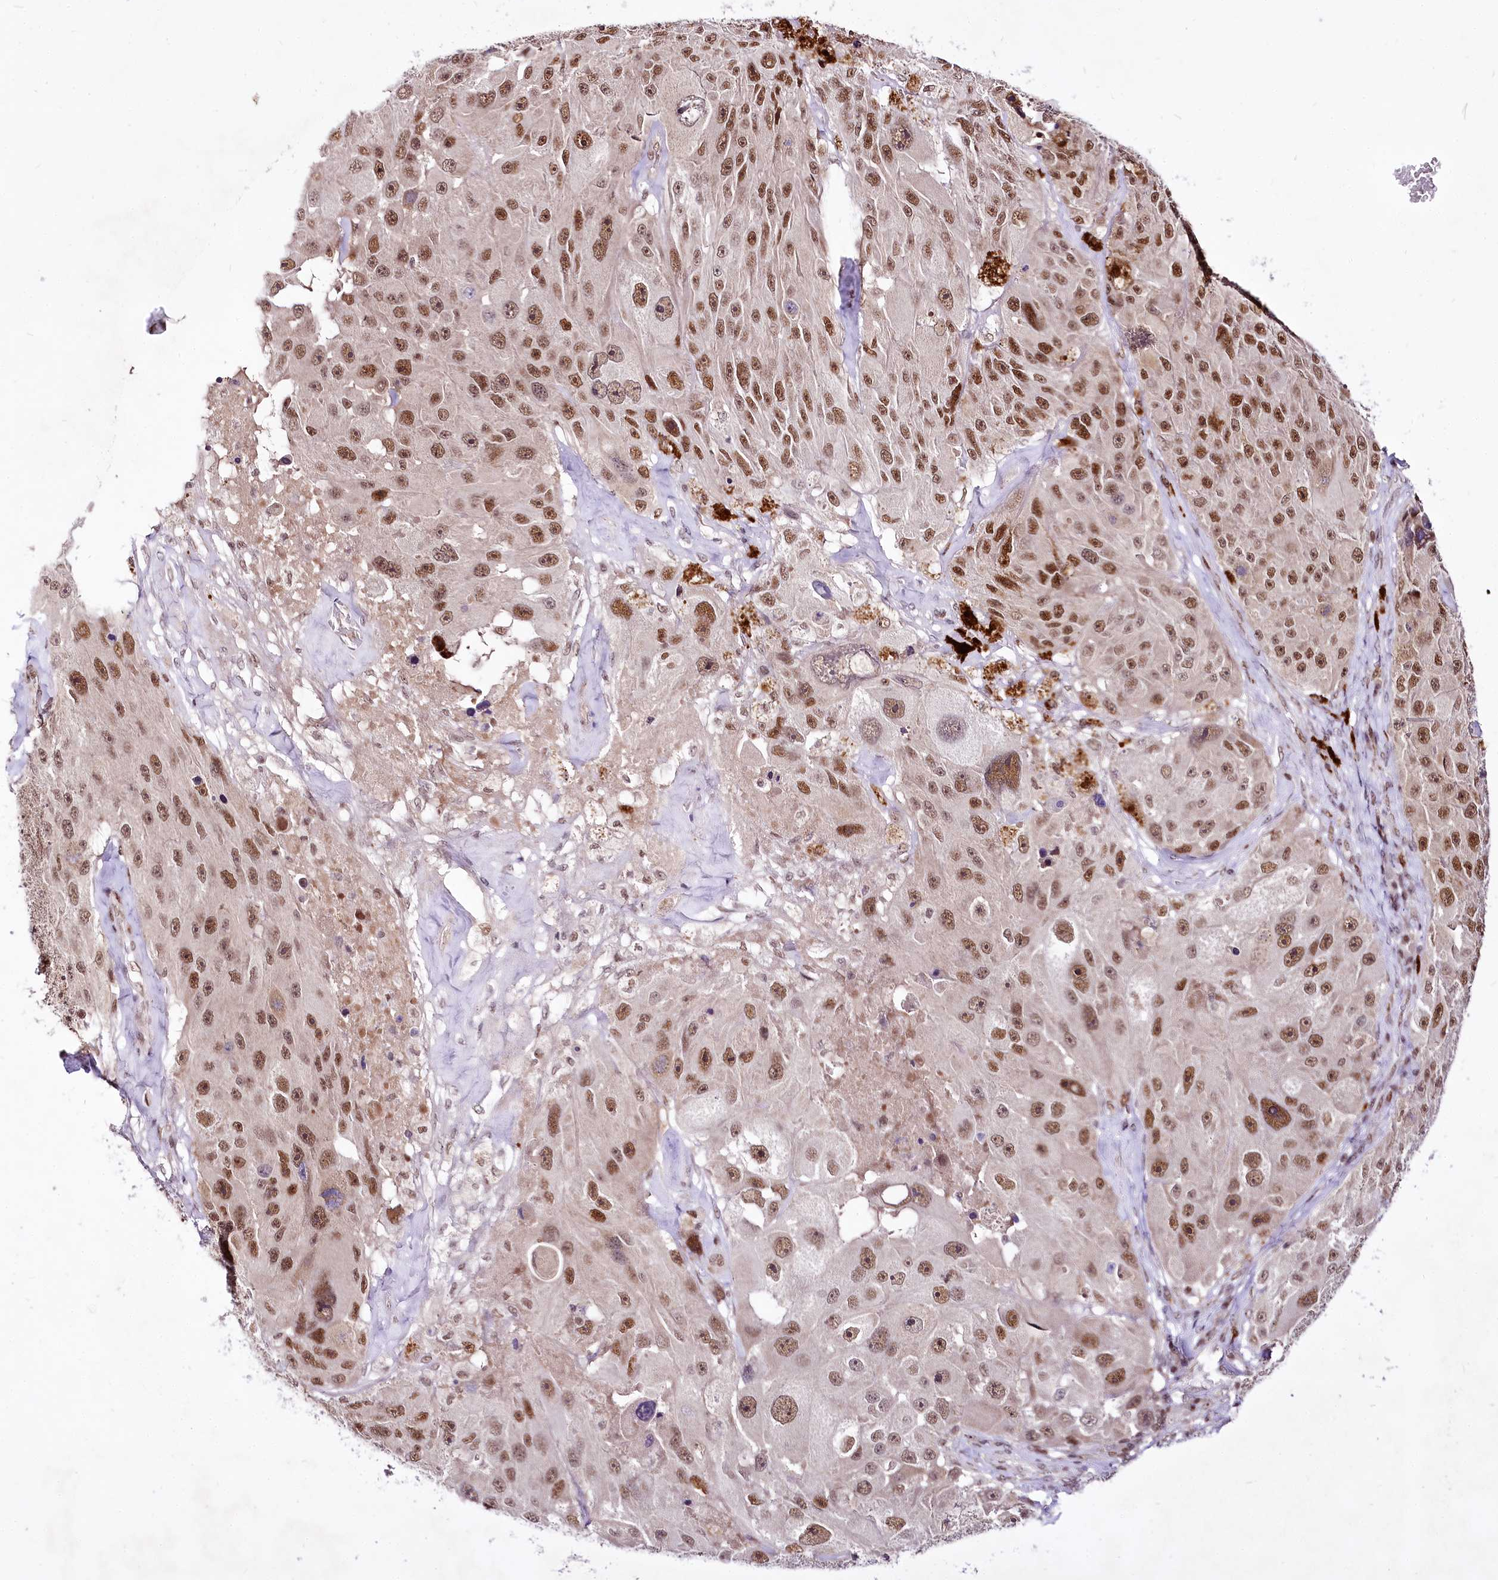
{"staining": {"intensity": "strong", "quantity": ">75%", "location": "nuclear"}, "tissue": "melanoma", "cell_type": "Tumor cells", "image_type": "cancer", "snomed": [{"axis": "morphology", "description": "Malignant melanoma, Metastatic site"}, {"axis": "topography", "description": "Lymph node"}], "caption": "A high amount of strong nuclear staining is appreciated in about >75% of tumor cells in melanoma tissue.", "gene": "POLA2", "patient": {"sex": "male", "age": 62}}